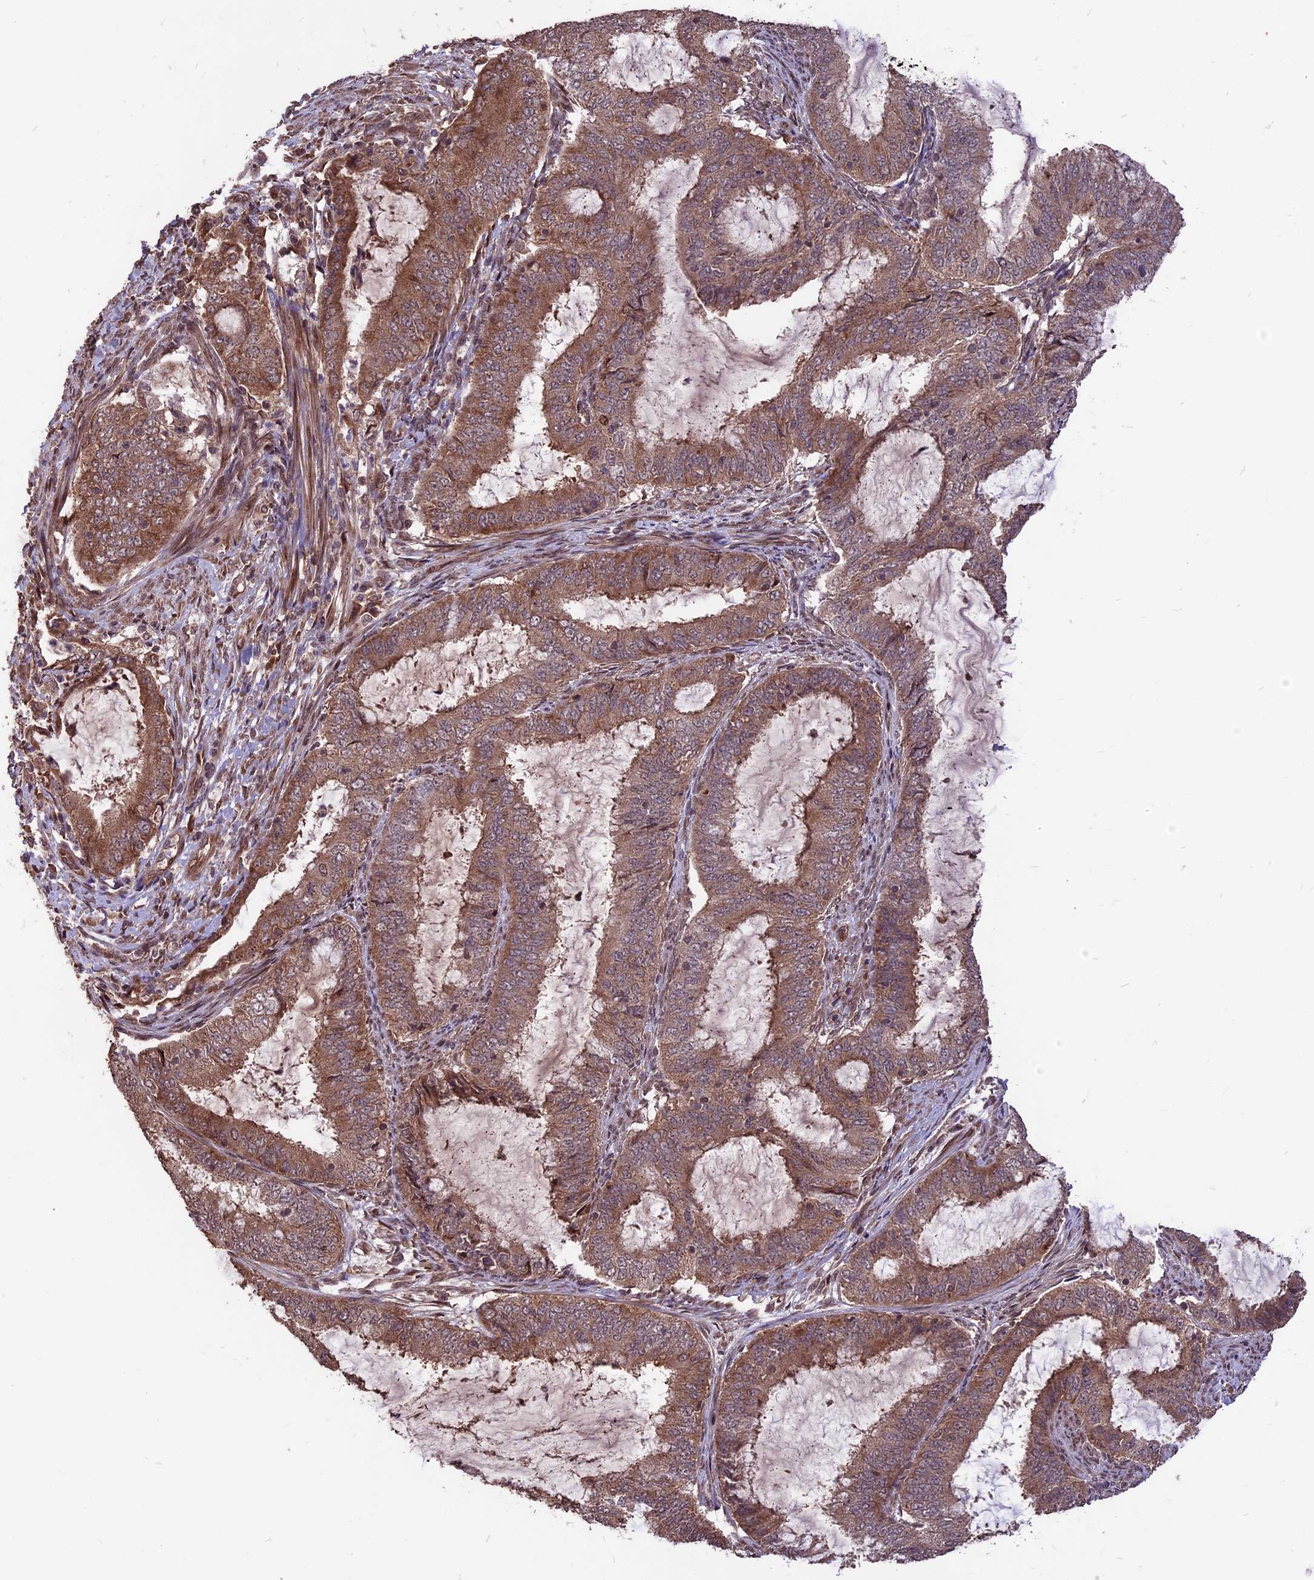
{"staining": {"intensity": "moderate", "quantity": ">75%", "location": "nuclear"}, "tissue": "endometrial cancer", "cell_type": "Tumor cells", "image_type": "cancer", "snomed": [{"axis": "morphology", "description": "Adenocarcinoma, NOS"}, {"axis": "topography", "description": "Endometrium"}], "caption": "A medium amount of moderate nuclear expression is identified in approximately >75% of tumor cells in endometrial cancer tissue.", "gene": "ZNF598", "patient": {"sex": "female", "age": 51}}